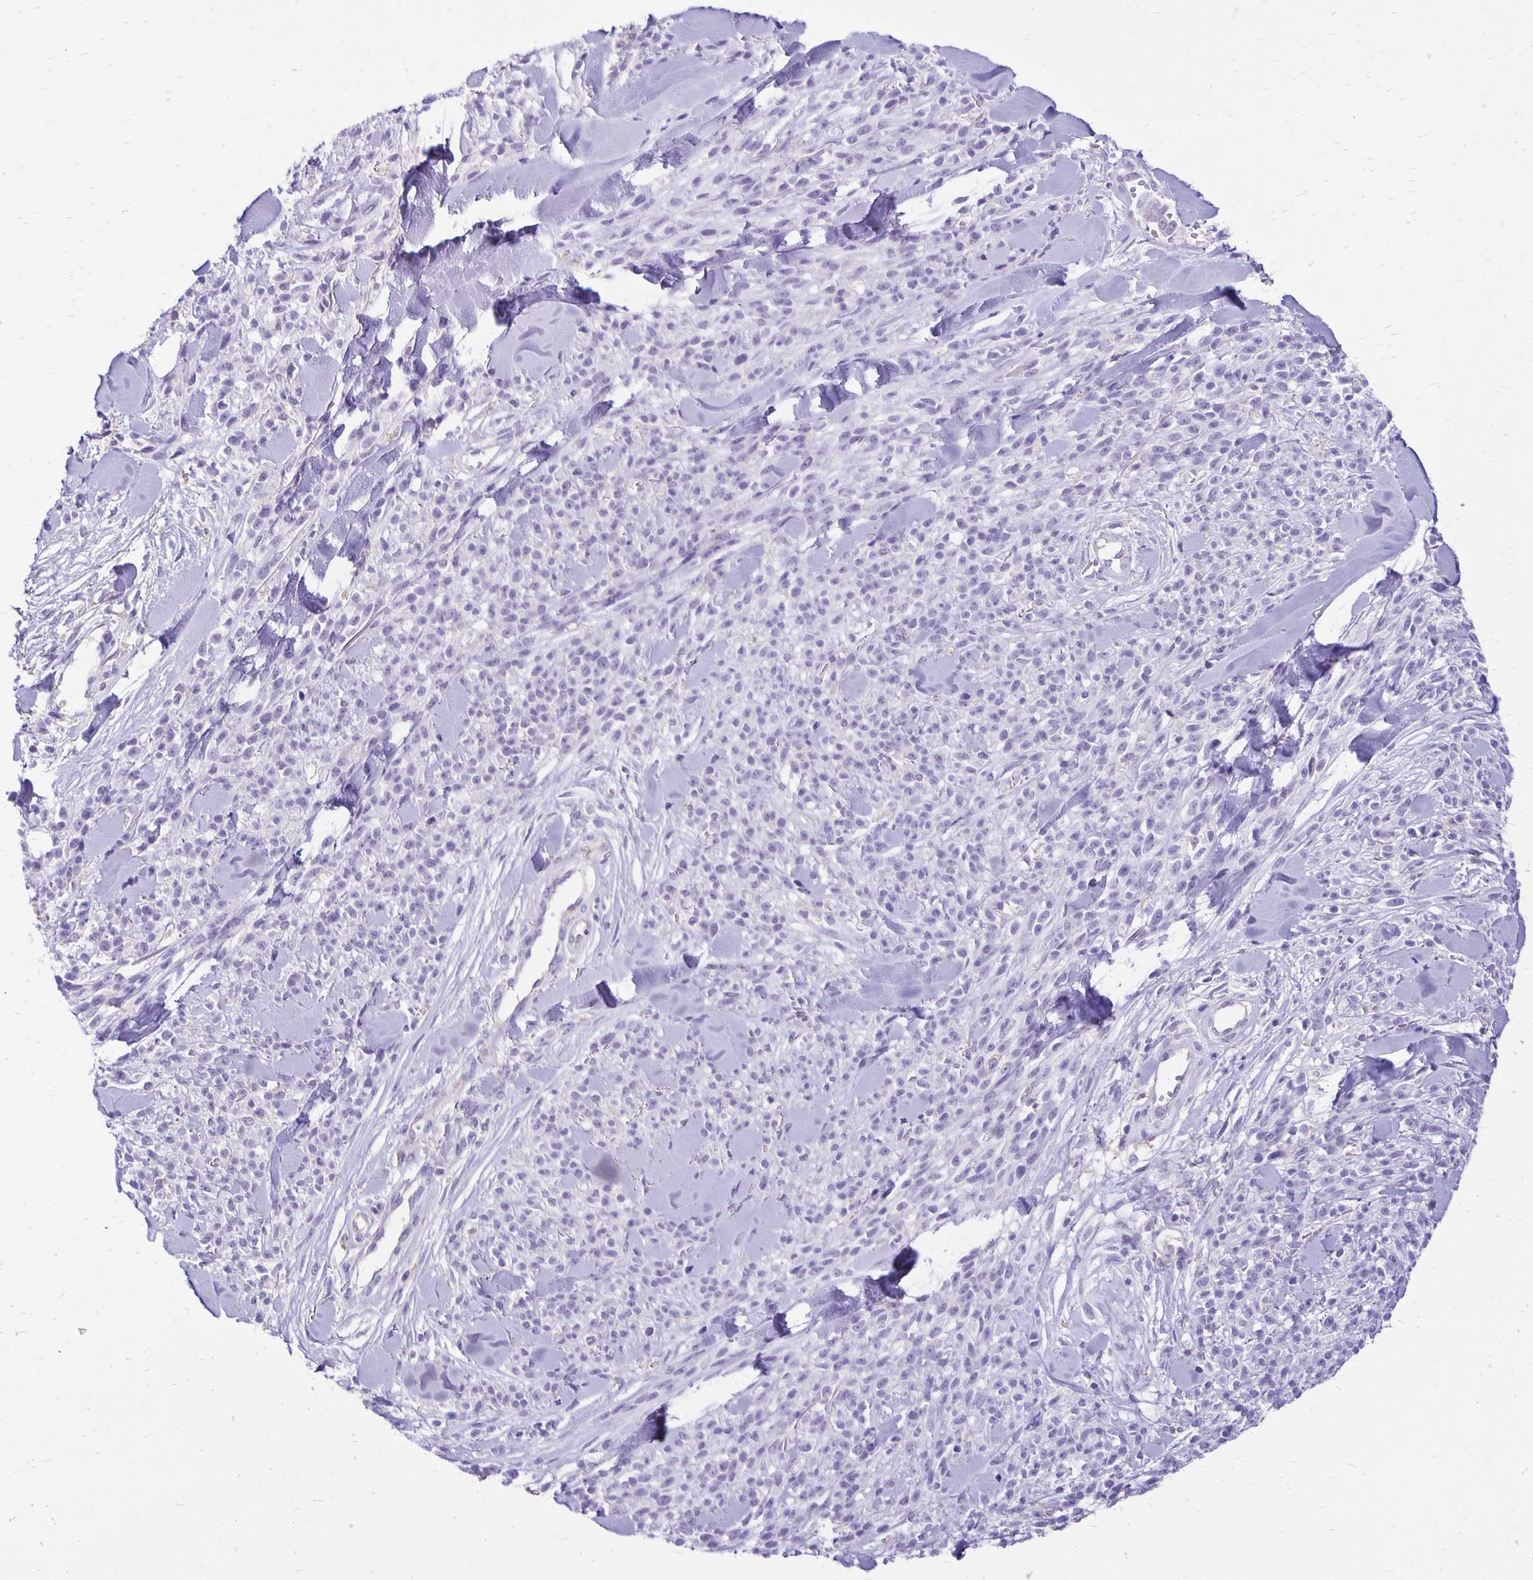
{"staining": {"intensity": "negative", "quantity": "none", "location": "none"}, "tissue": "melanoma", "cell_type": "Tumor cells", "image_type": "cancer", "snomed": [{"axis": "morphology", "description": "Malignant melanoma, NOS"}, {"axis": "topography", "description": "Skin"}, {"axis": "topography", "description": "Skin of trunk"}], "caption": "Malignant melanoma was stained to show a protein in brown. There is no significant staining in tumor cells.", "gene": "ANKRD45", "patient": {"sex": "male", "age": 74}}